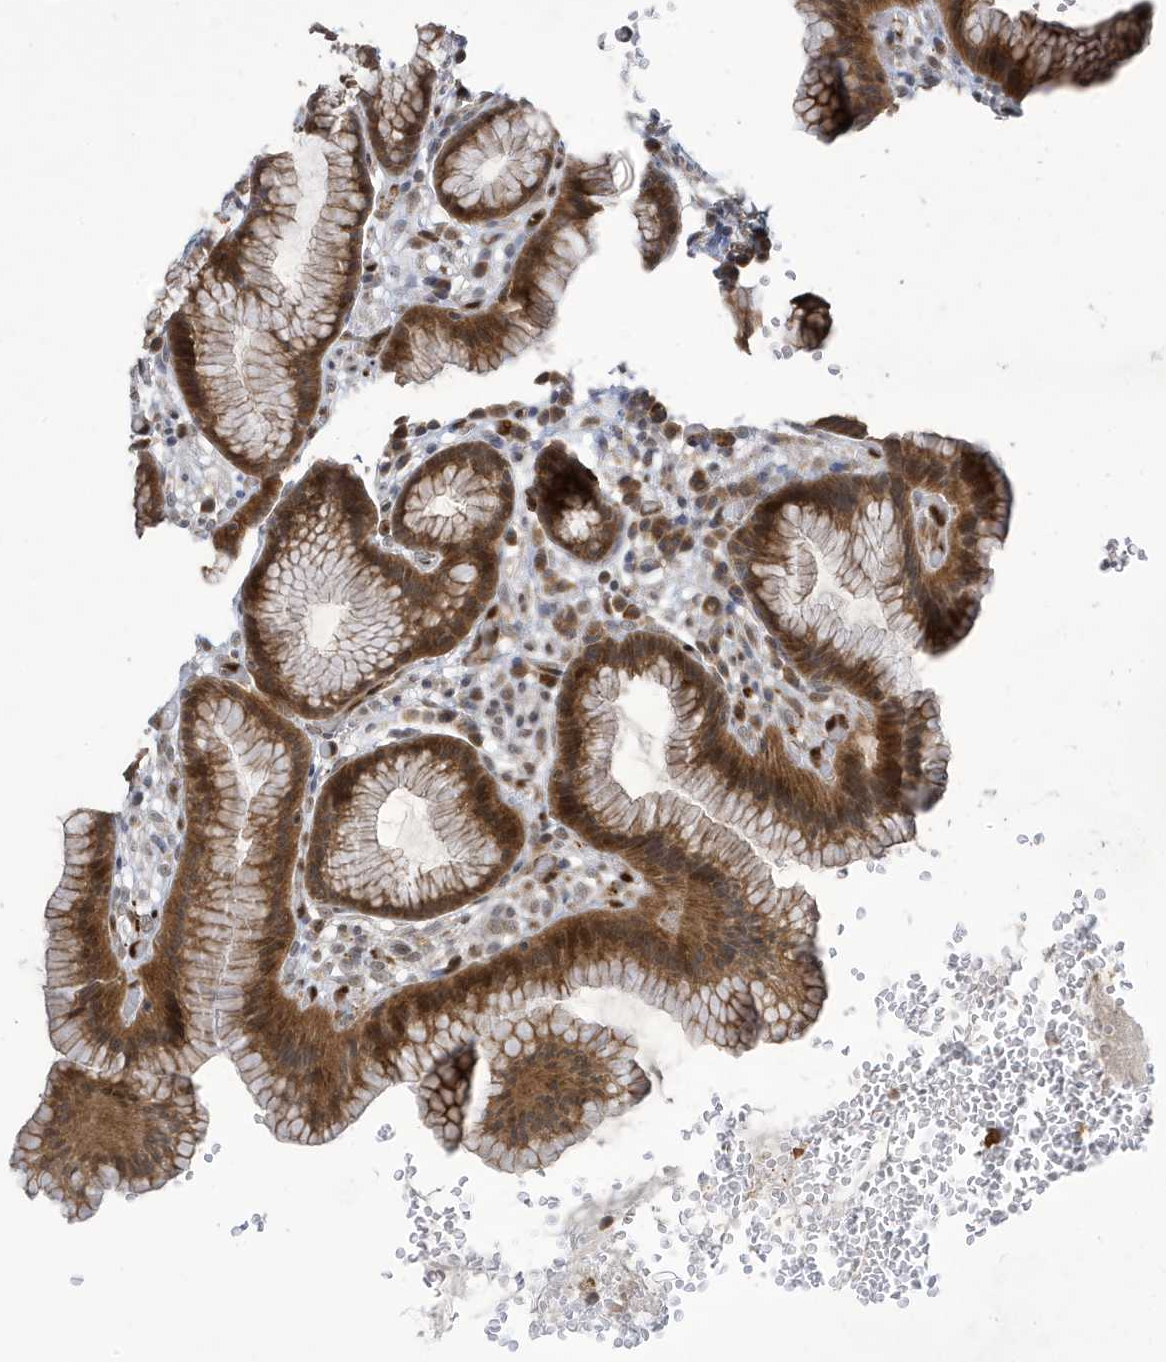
{"staining": {"intensity": "moderate", "quantity": ">75%", "location": "cytoplasmic/membranous,nuclear"}, "tissue": "stomach", "cell_type": "Glandular cells", "image_type": "normal", "snomed": [{"axis": "morphology", "description": "Normal tissue, NOS"}, {"axis": "topography", "description": "Stomach"}], "caption": "Glandular cells demonstrate moderate cytoplasmic/membranous,nuclear positivity in approximately >75% of cells in unremarkable stomach.", "gene": "NCOA7", "patient": {"sex": "male", "age": 42}}